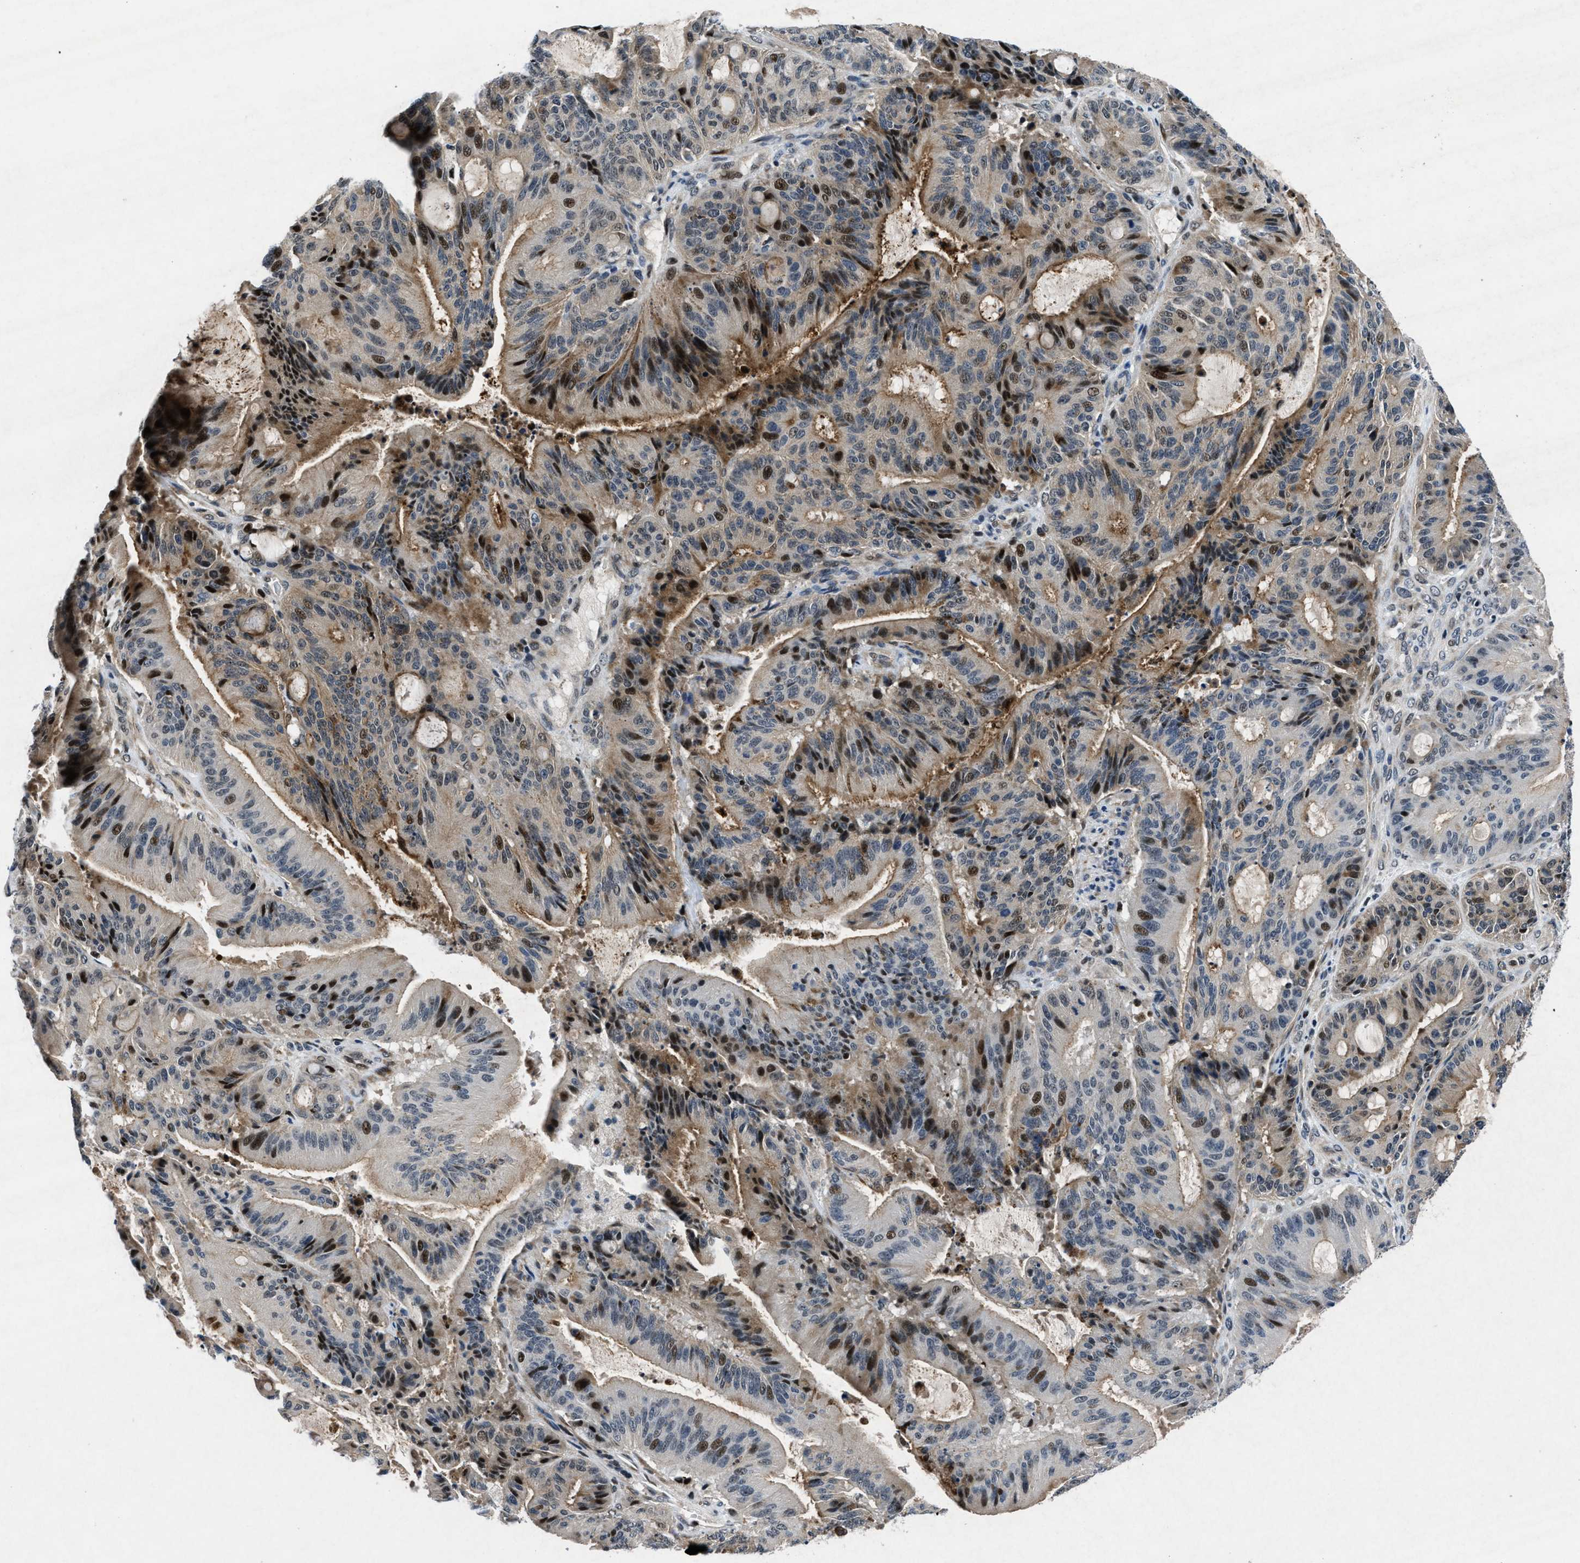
{"staining": {"intensity": "moderate", "quantity": "25%-75%", "location": "nuclear"}, "tissue": "liver cancer", "cell_type": "Tumor cells", "image_type": "cancer", "snomed": [{"axis": "morphology", "description": "Normal tissue, NOS"}, {"axis": "morphology", "description": "Cholangiocarcinoma"}, {"axis": "topography", "description": "Liver"}, {"axis": "topography", "description": "Peripheral nerve tissue"}], "caption": "This micrograph displays IHC staining of liver cholangiocarcinoma, with medium moderate nuclear staining in approximately 25%-75% of tumor cells.", "gene": "PHLDA1", "patient": {"sex": "female", "age": 73}}